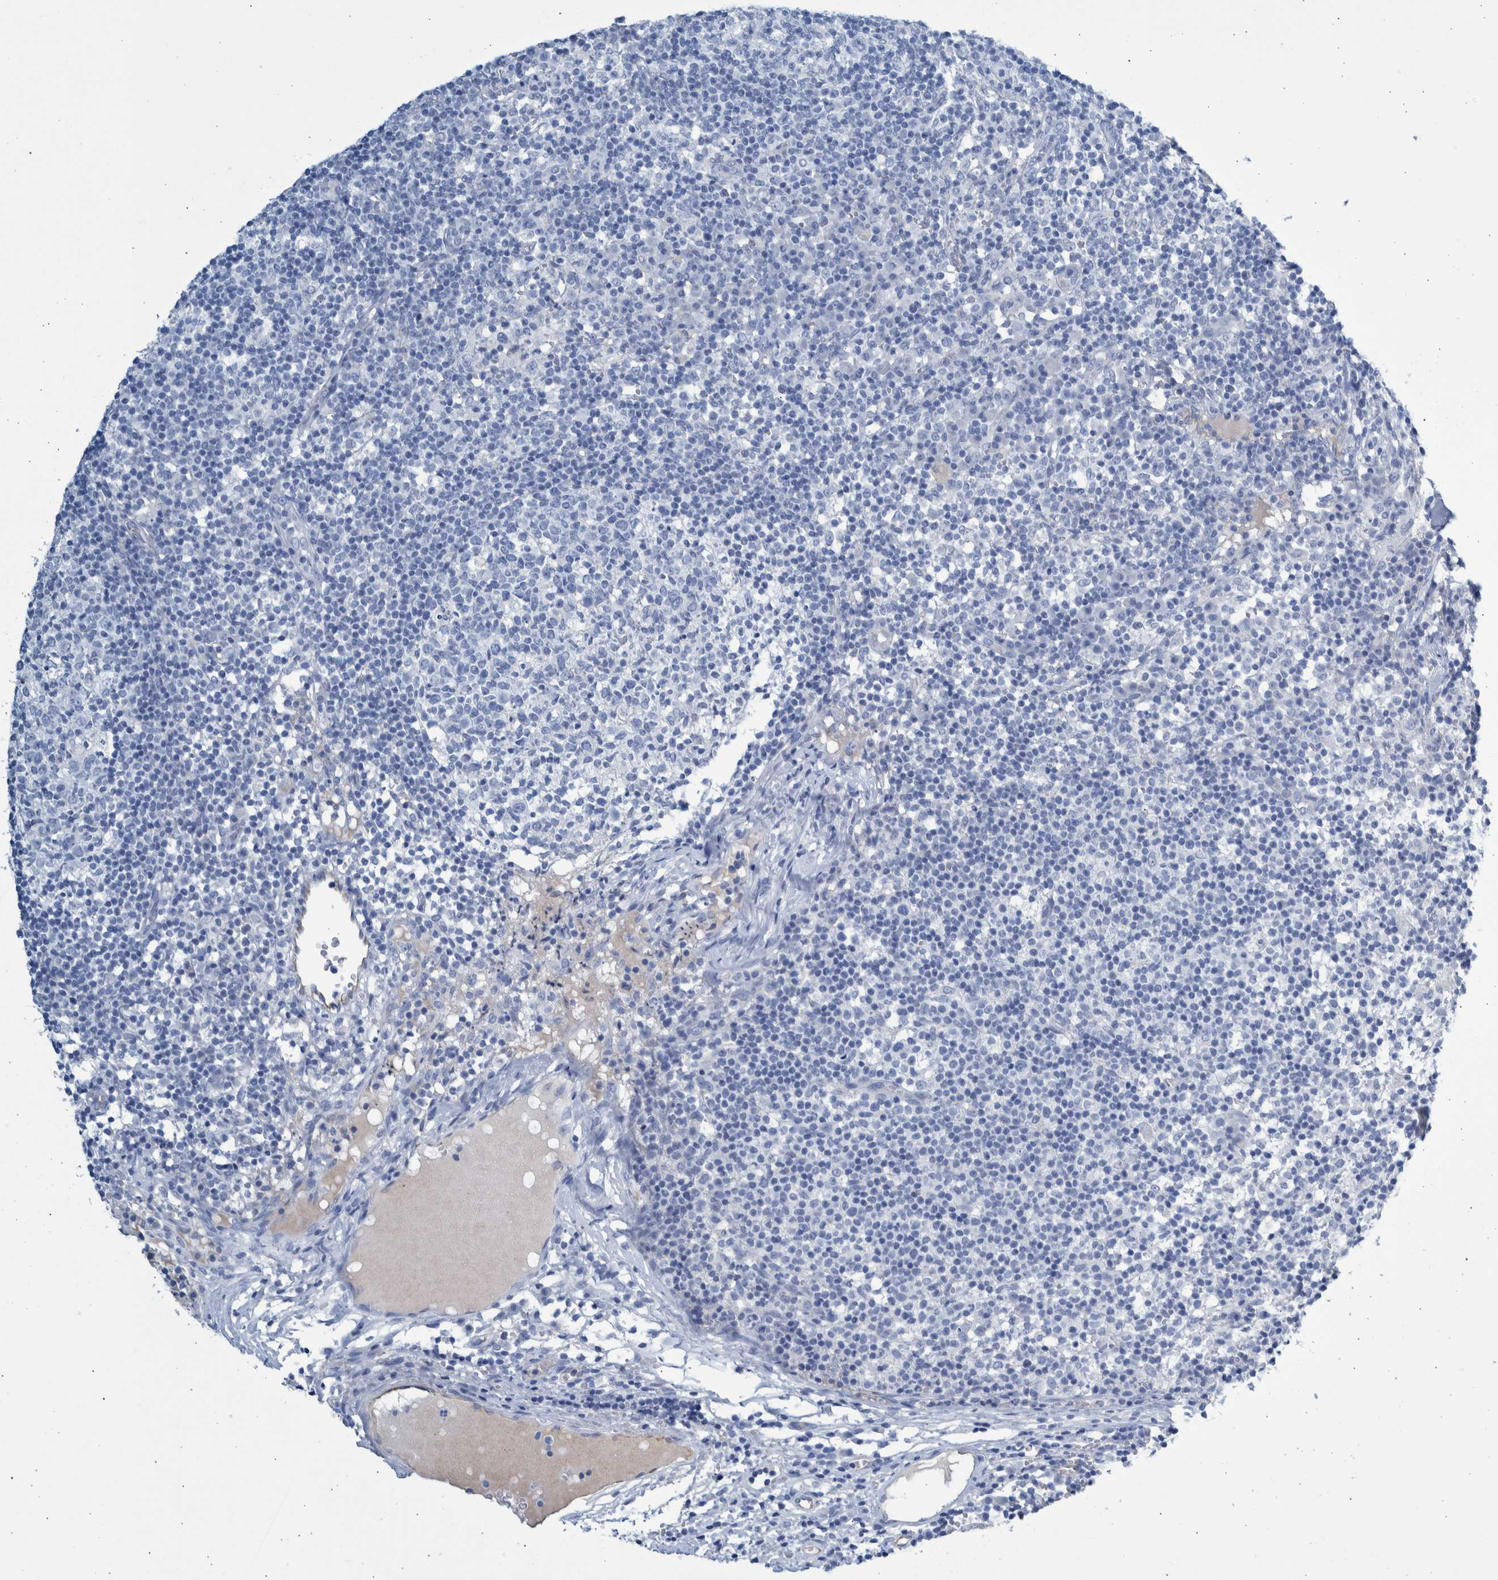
{"staining": {"intensity": "negative", "quantity": "none", "location": "none"}, "tissue": "lymph node", "cell_type": "Germinal center cells", "image_type": "normal", "snomed": [{"axis": "morphology", "description": "Normal tissue, NOS"}, {"axis": "morphology", "description": "Inflammation, NOS"}, {"axis": "topography", "description": "Lymph node"}], "caption": "The micrograph displays no staining of germinal center cells in normal lymph node. The staining is performed using DAB brown chromogen with nuclei counter-stained in using hematoxylin.", "gene": "SLC34A3", "patient": {"sex": "male", "age": 55}}